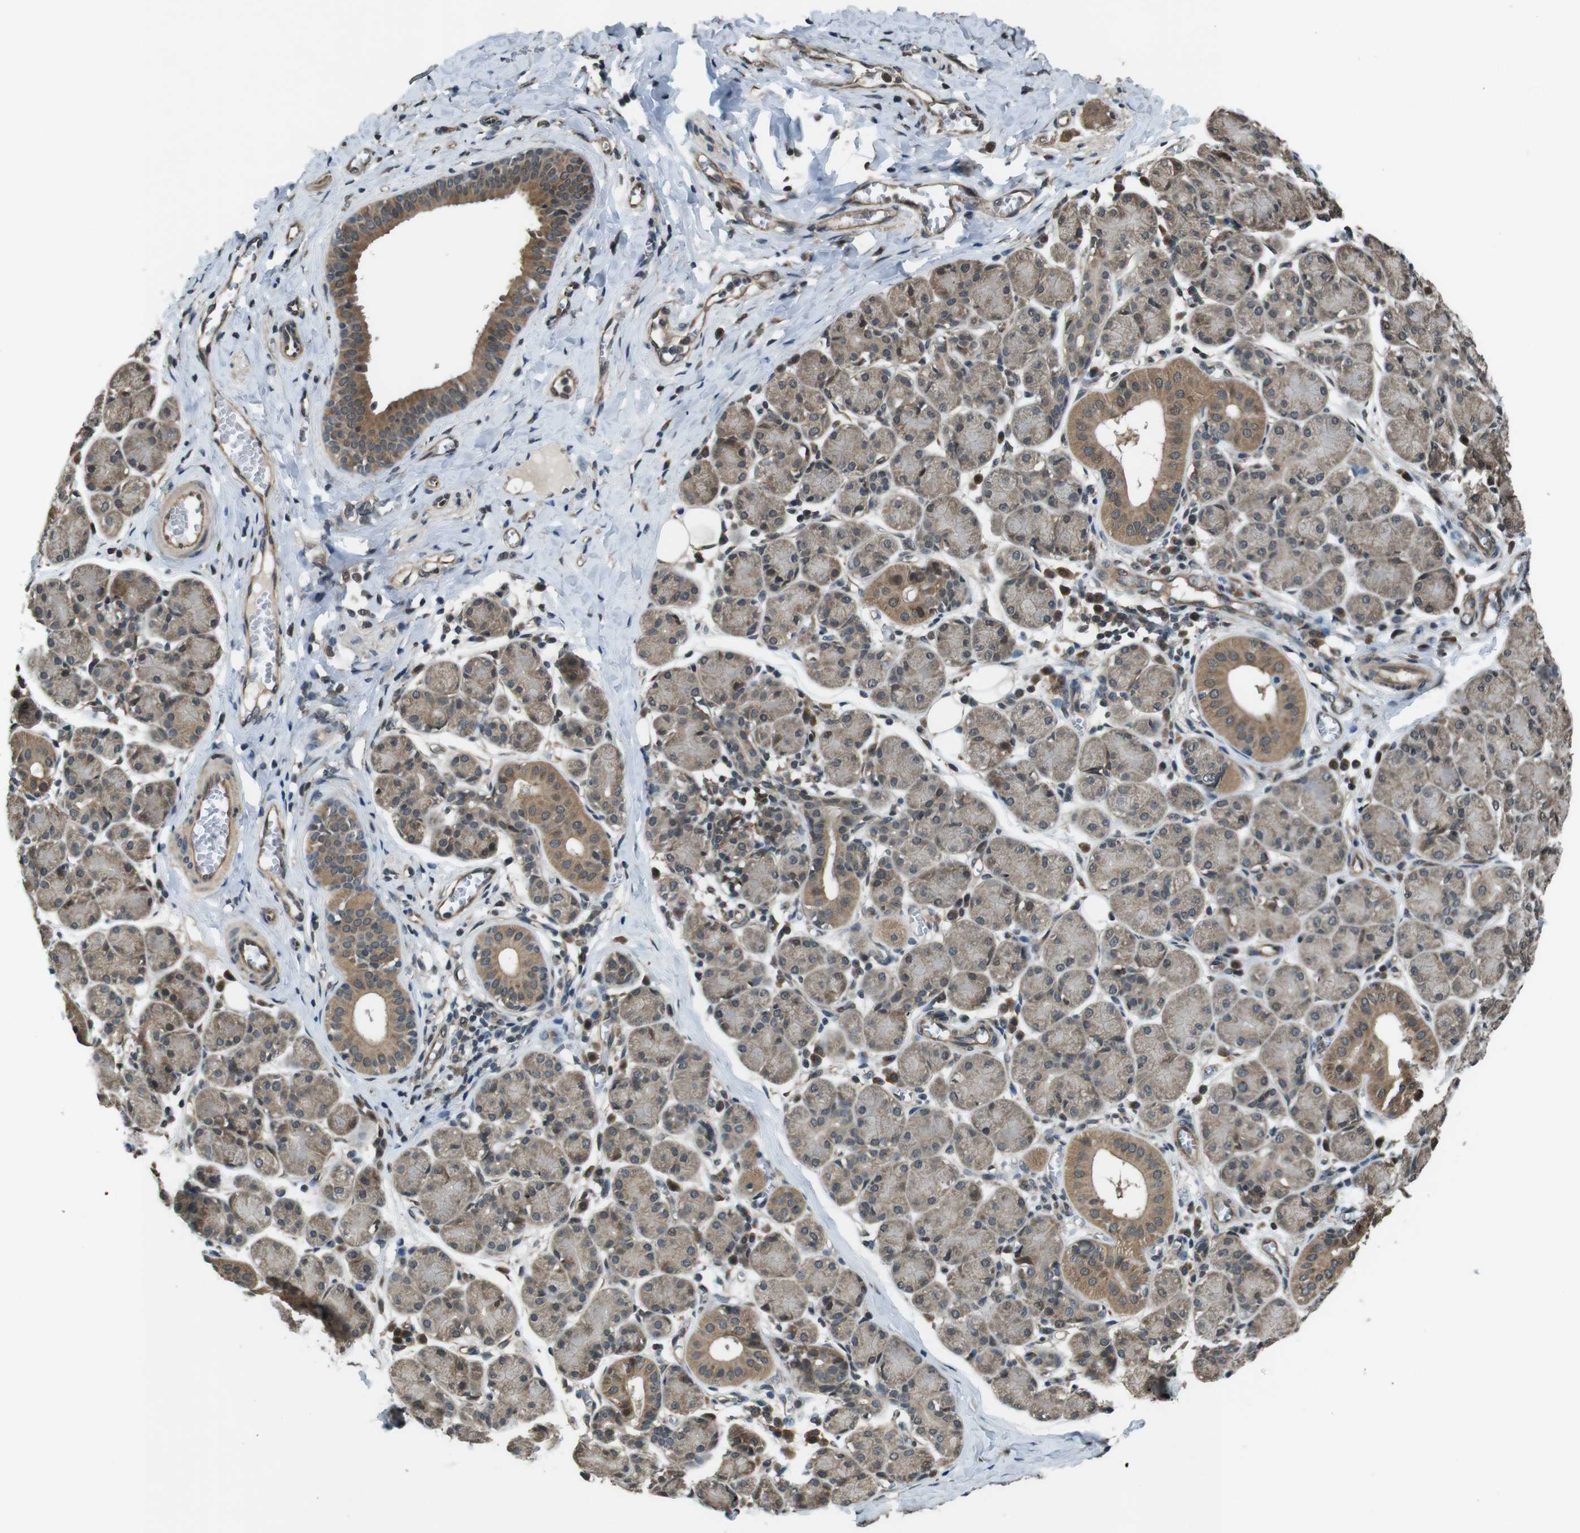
{"staining": {"intensity": "moderate", "quantity": ">75%", "location": "cytoplasmic/membranous,nuclear"}, "tissue": "salivary gland", "cell_type": "Glandular cells", "image_type": "normal", "snomed": [{"axis": "morphology", "description": "Normal tissue, NOS"}, {"axis": "morphology", "description": "Inflammation, NOS"}, {"axis": "topography", "description": "Lymph node"}, {"axis": "topography", "description": "Salivary gland"}], "caption": "Salivary gland stained with immunohistochemistry demonstrates moderate cytoplasmic/membranous,nuclear positivity in approximately >75% of glandular cells. The protein is shown in brown color, while the nuclei are stained blue.", "gene": "SOCS1", "patient": {"sex": "male", "age": 3}}